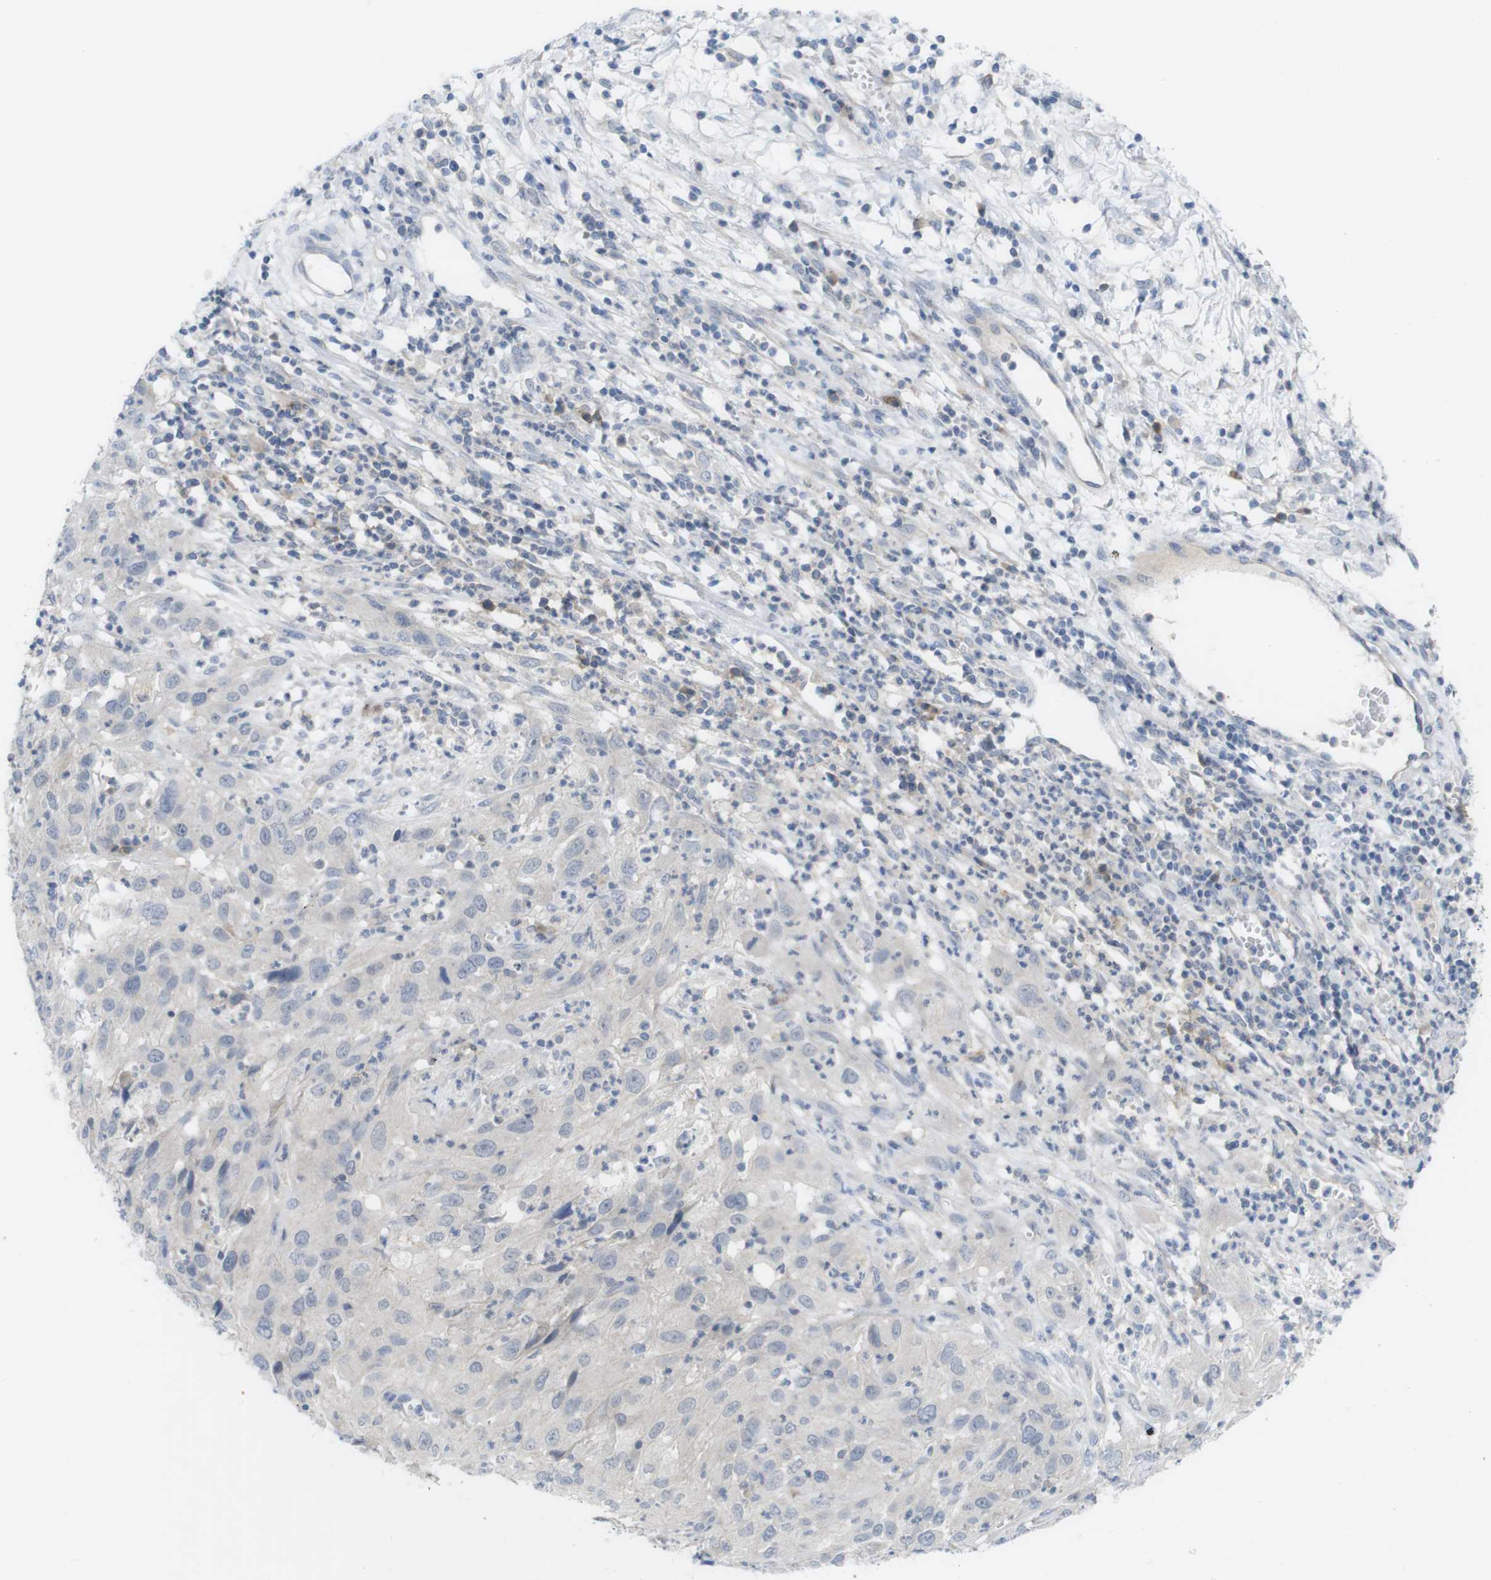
{"staining": {"intensity": "negative", "quantity": "none", "location": "none"}, "tissue": "cervical cancer", "cell_type": "Tumor cells", "image_type": "cancer", "snomed": [{"axis": "morphology", "description": "Squamous cell carcinoma, NOS"}, {"axis": "topography", "description": "Cervix"}], "caption": "DAB immunohistochemical staining of human squamous cell carcinoma (cervical) shows no significant staining in tumor cells.", "gene": "SLAMF7", "patient": {"sex": "female", "age": 32}}